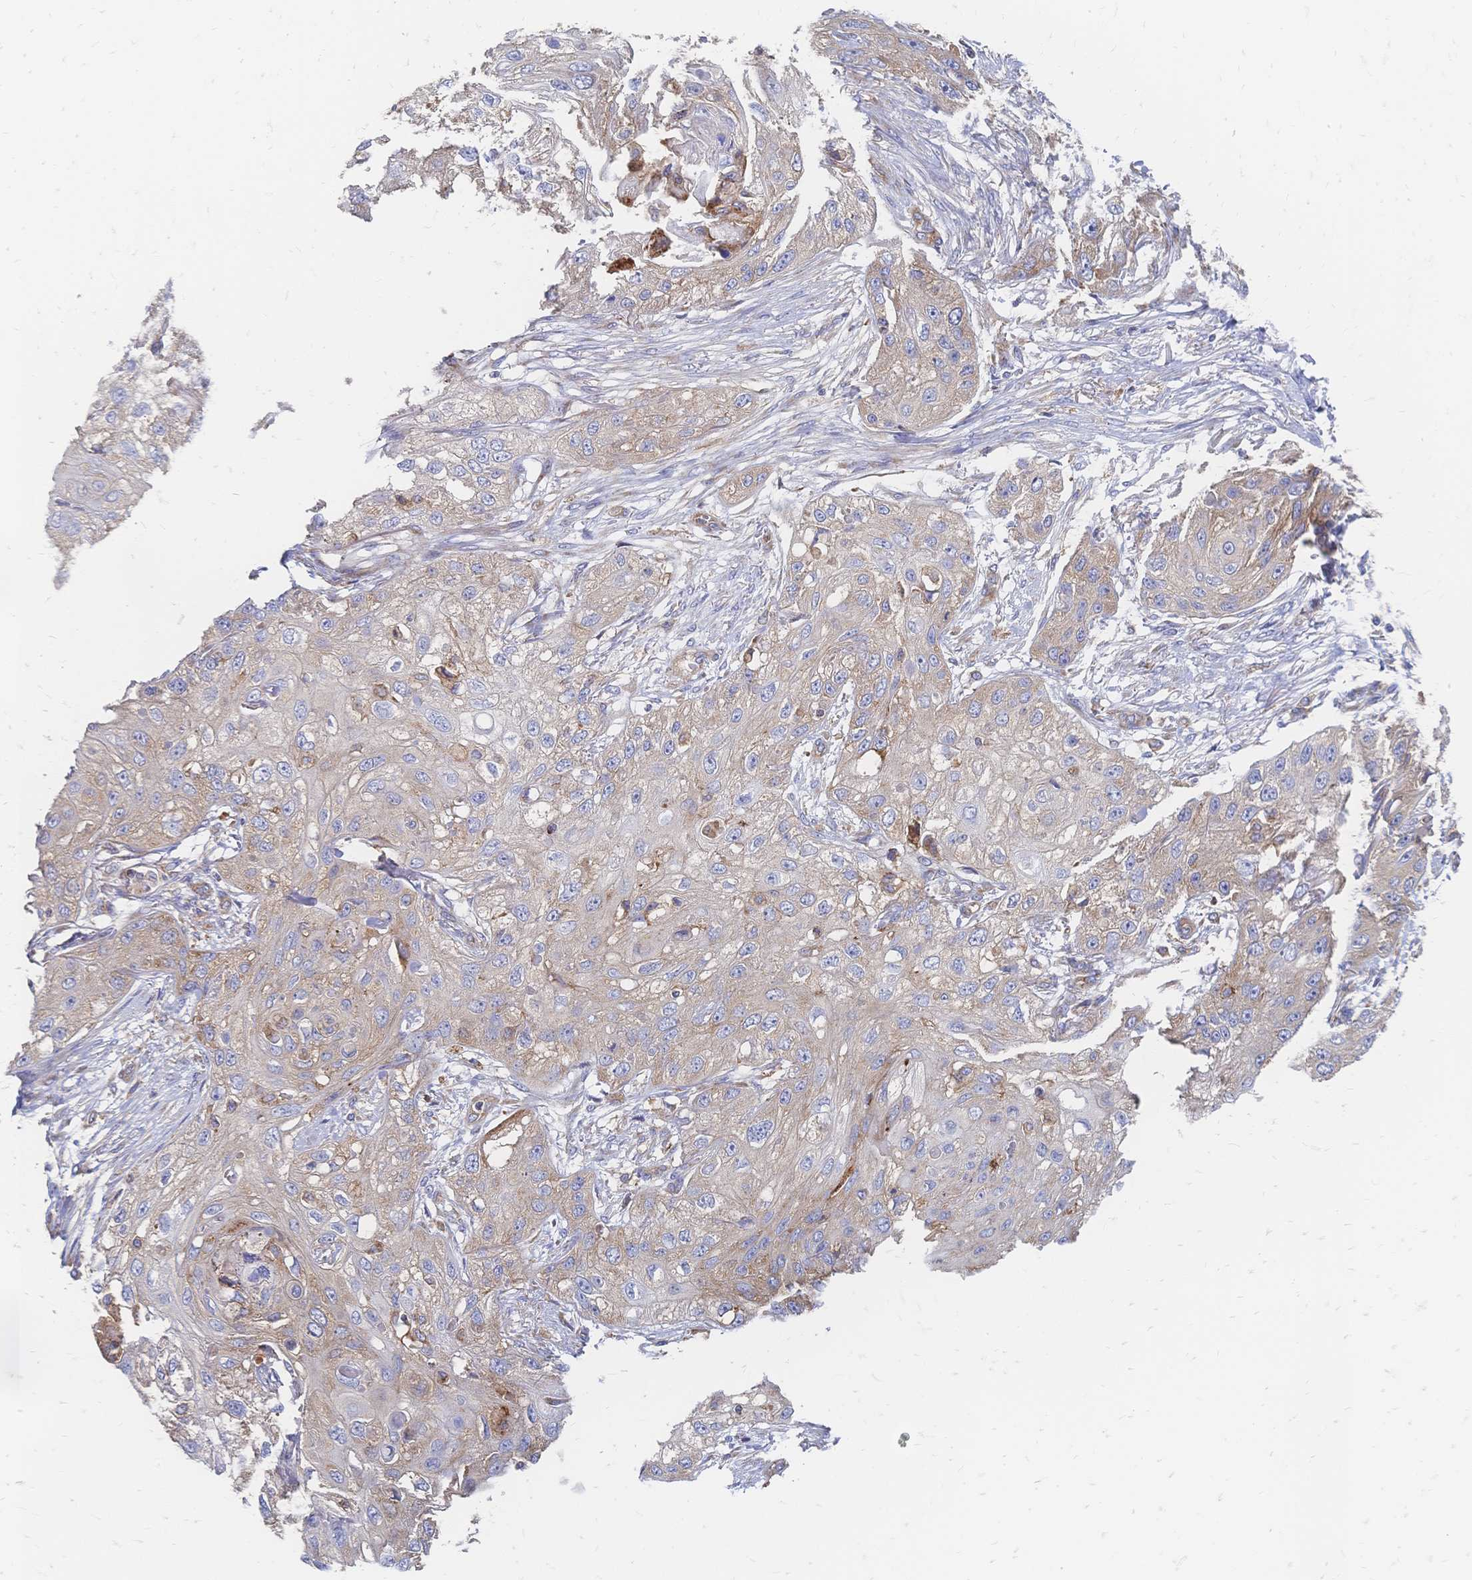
{"staining": {"intensity": "weak", "quantity": "<25%", "location": "cytoplasmic/membranous"}, "tissue": "skin cancer", "cell_type": "Tumor cells", "image_type": "cancer", "snomed": [{"axis": "morphology", "description": "Squamous cell carcinoma, NOS"}, {"axis": "topography", "description": "Skin"}, {"axis": "topography", "description": "Vulva"}], "caption": "IHC micrograph of human squamous cell carcinoma (skin) stained for a protein (brown), which displays no positivity in tumor cells.", "gene": "SORBS1", "patient": {"sex": "female", "age": 86}}